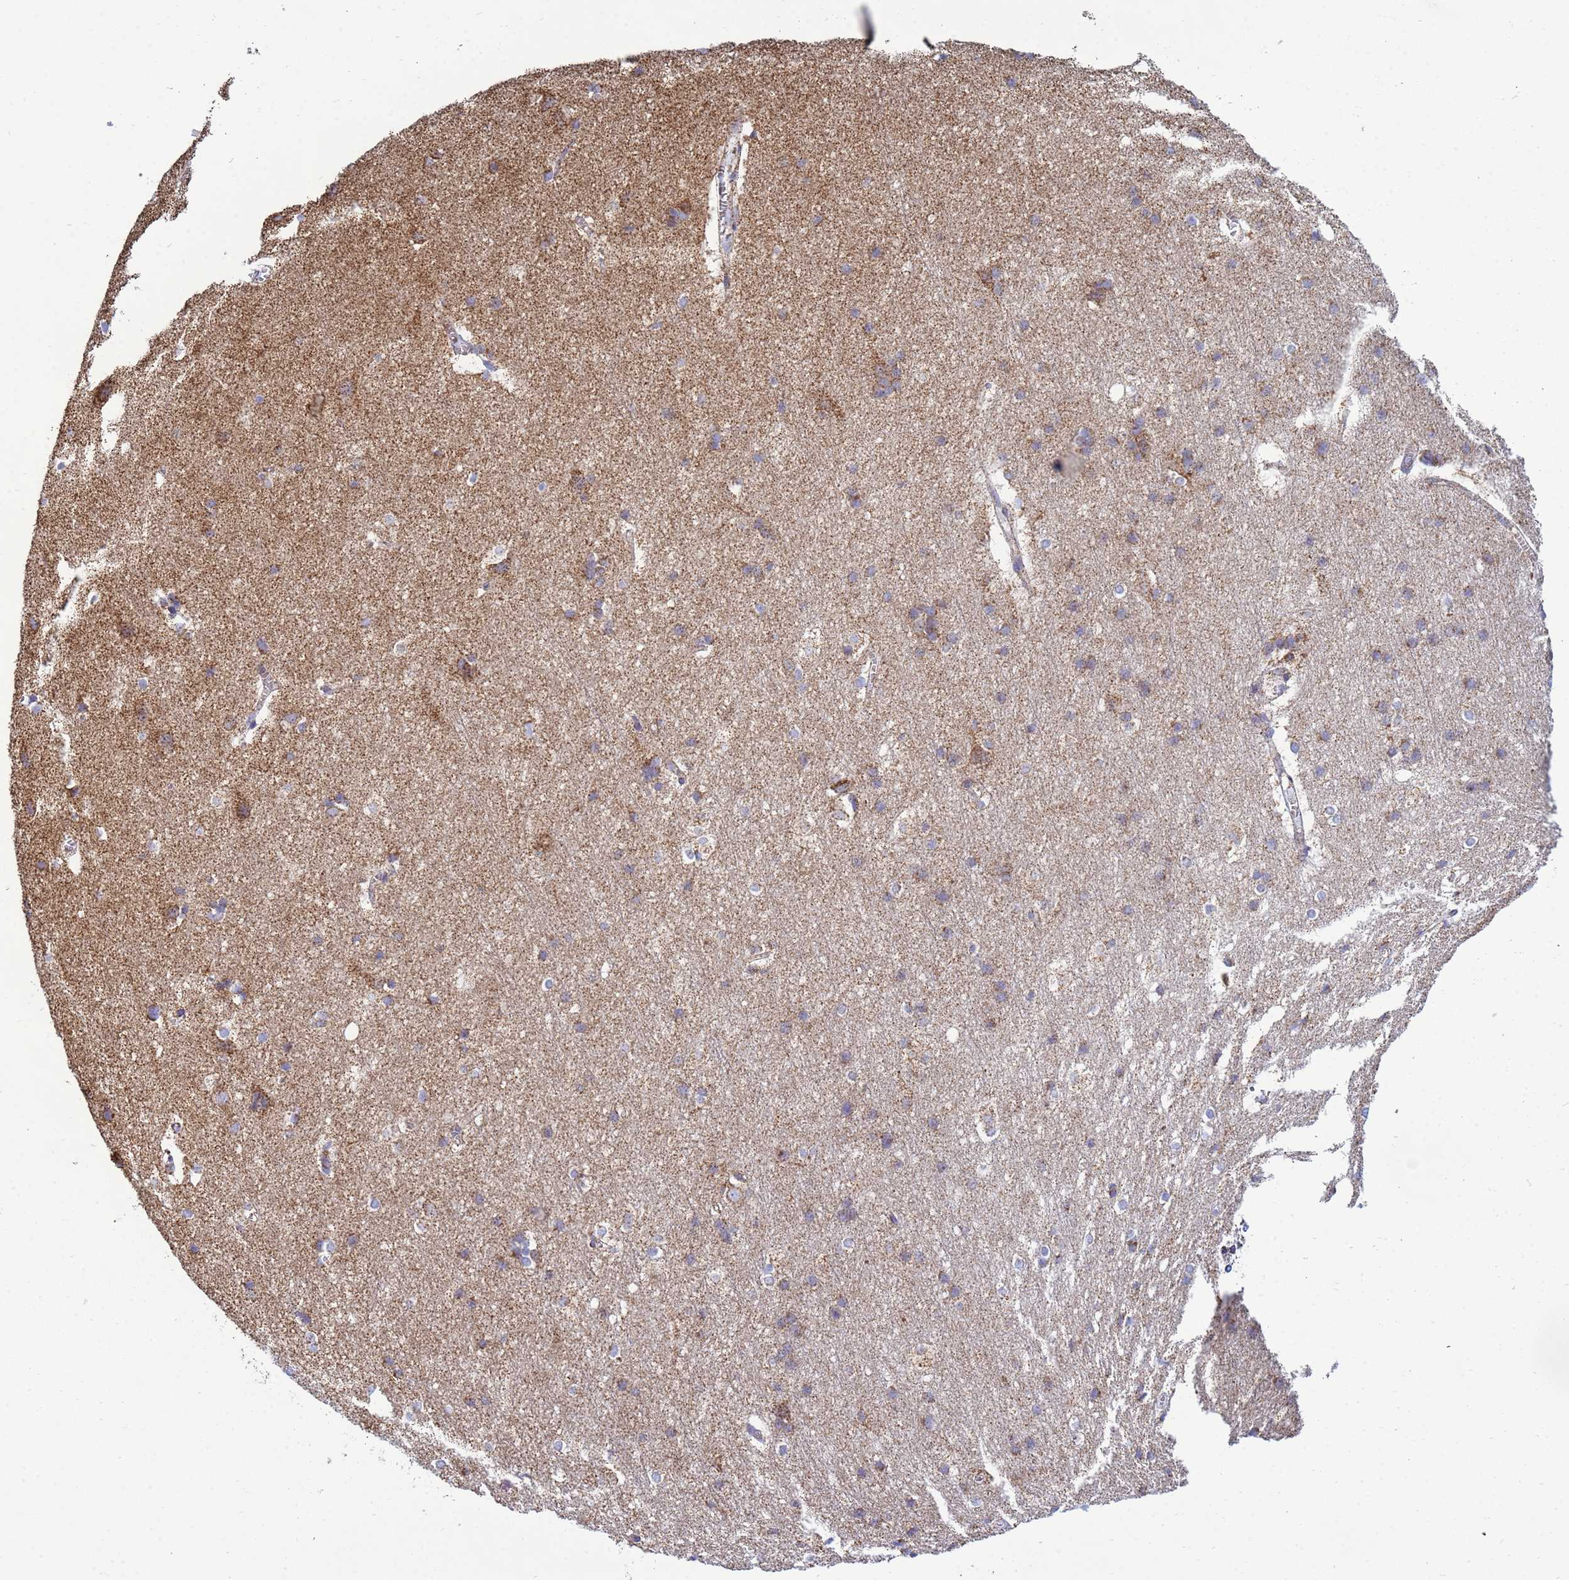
{"staining": {"intensity": "moderate", "quantity": "<25%", "location": "cytoplasmic/membranous"}, "tissue": "cerebral cortex", "cell_type": "Endothelial cells", "image_type": "normal", "snomed": [{"axis": "morphology", "description": "Normal tissue, NOS"}, {"axis": "topography", "description": "Cerebral cortex"}], "caption": "Moderate cytoplasmic/membranous staining is appreciated in about <25% of endothelial cells in benign cerebral cortex.", "gene": "COQ4", "patient": {"sex": "male", "age": 54}}